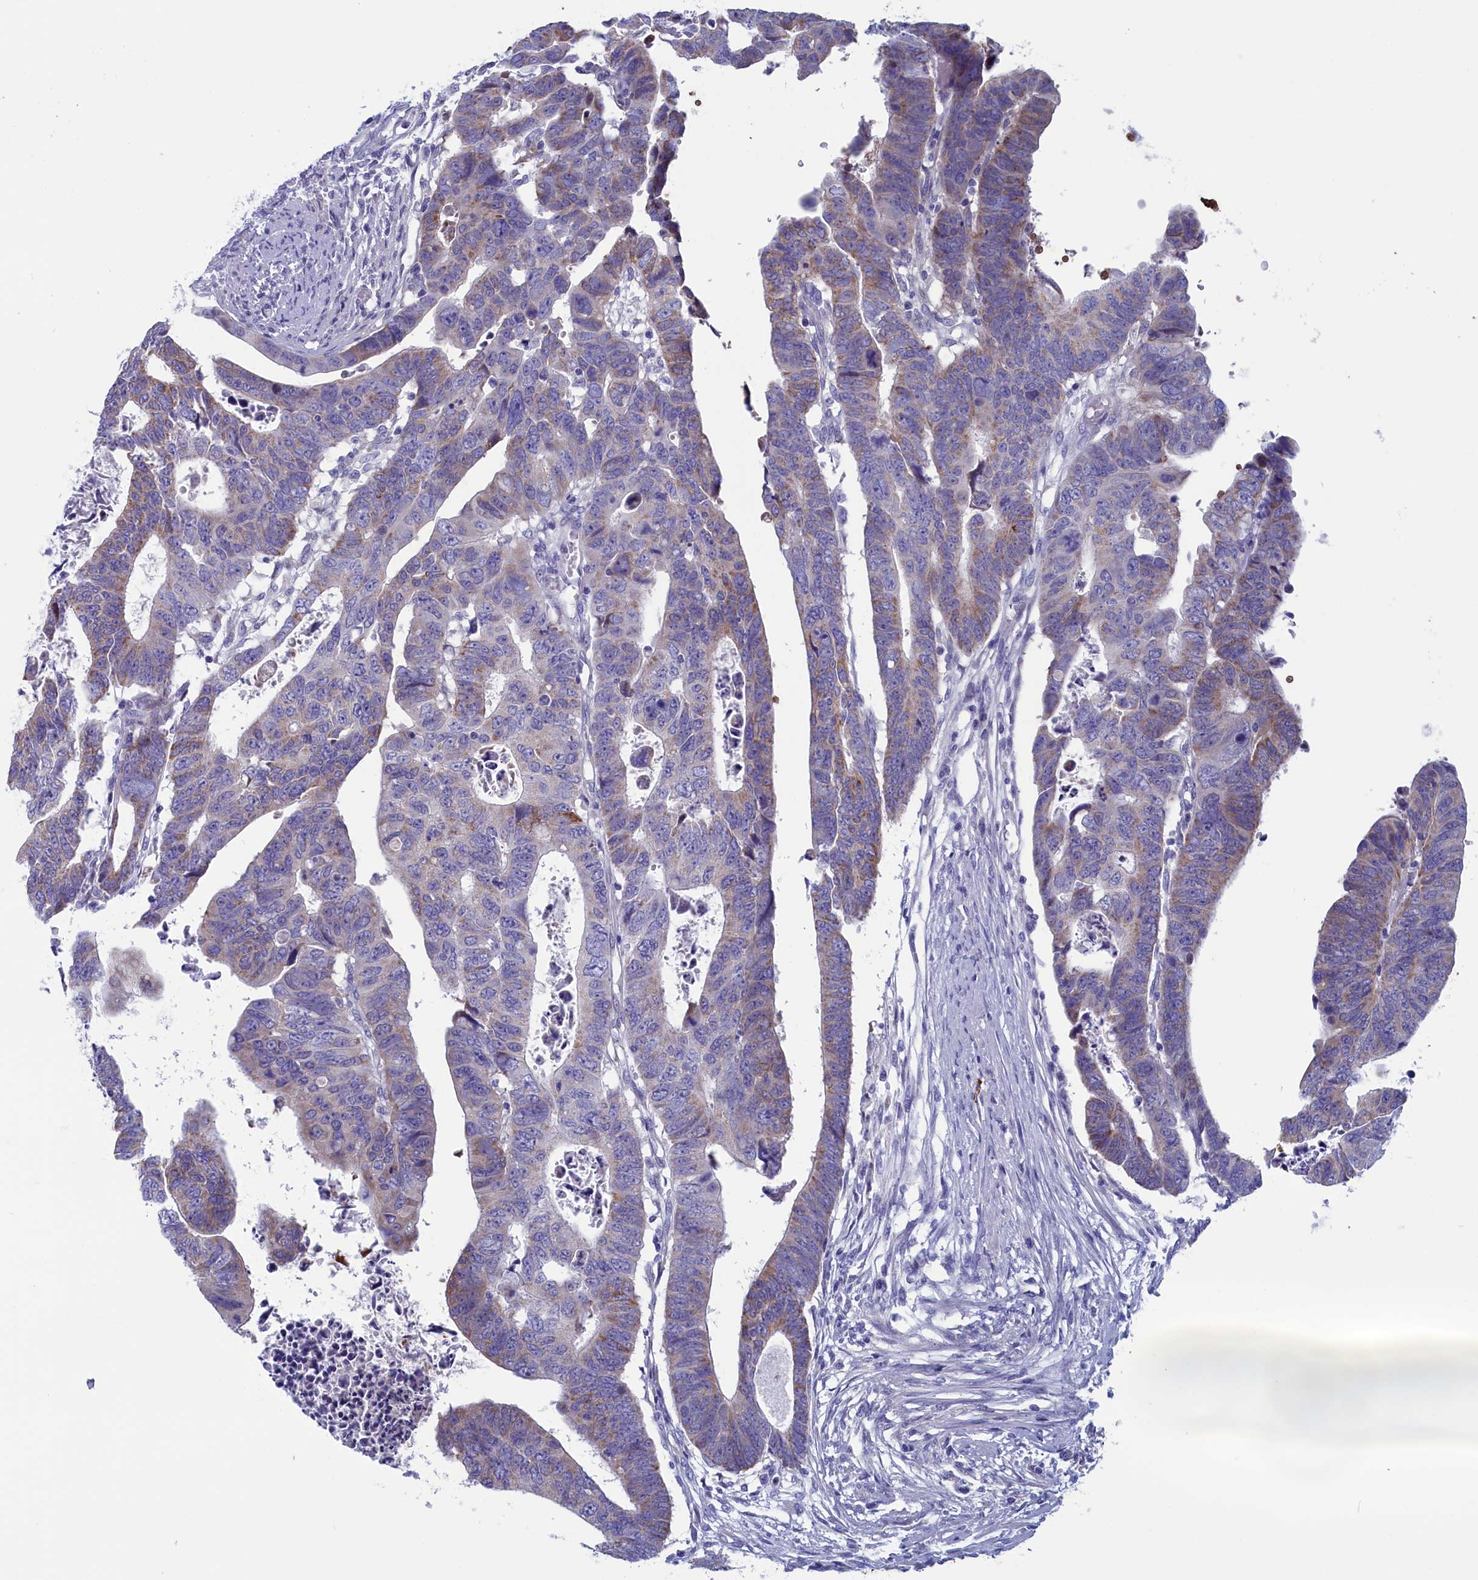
{"staining": {"intensity": "weak", "quantity": "25%-75%", "location": "cytoplasmic/membranous"}, "tissue": "colorectal cancer", "cell_type": "Tumor cells", "image_type": "cancer", "snomed": [{"axis": "morphology", "description": "Adenocarcinoma, NOS"}, {"axis": "topography", "description": "Rectum"}], "caption": "Weak cytoplasmic/membranous staining for a protein is appreciated in approximately 25%-75% of tumor cells of colorectal adenocarcinoma using IHC.", "gene": "NIBAN3", "patient": {"sex": "female", "age": 65}}